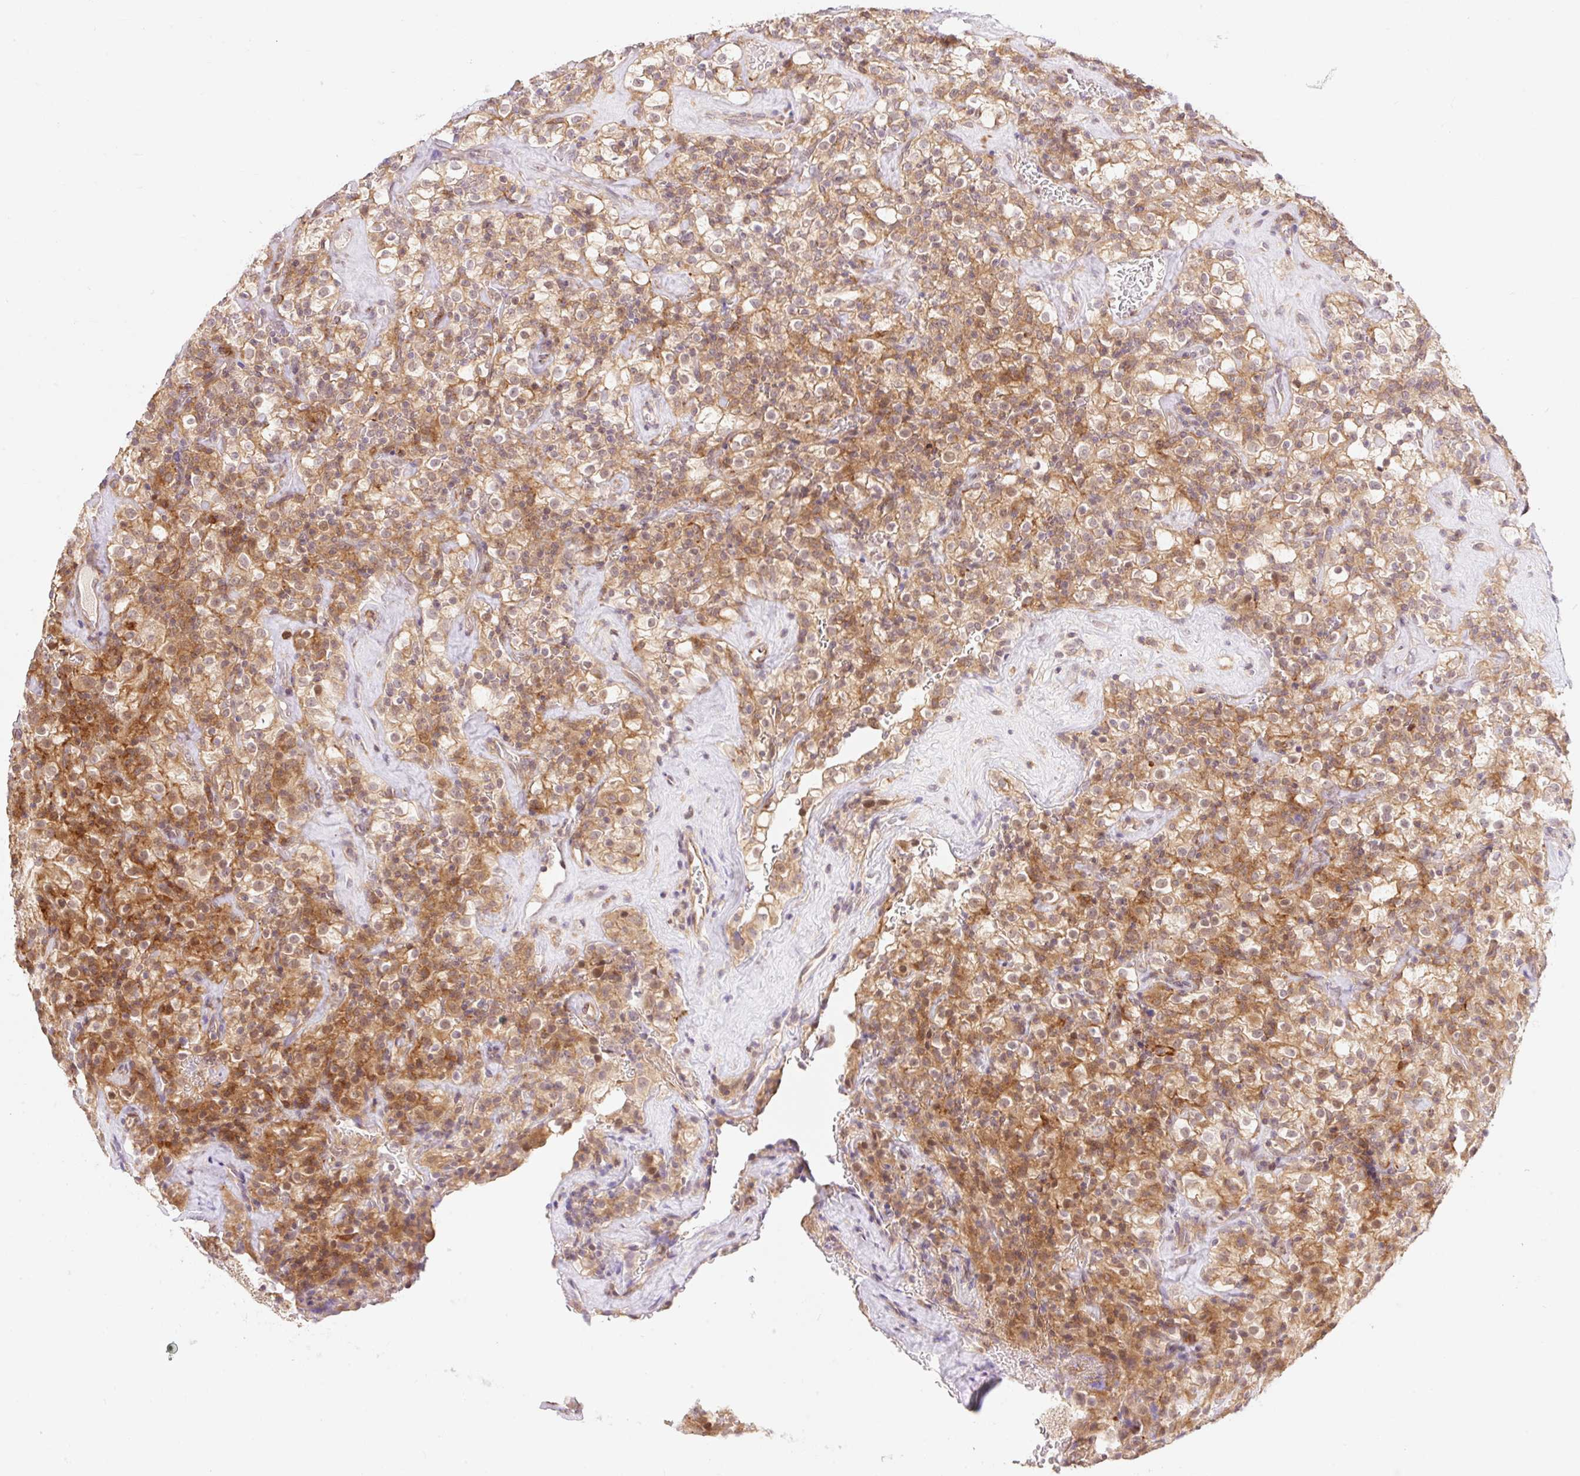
{"staining": {"intensity": "moderate", "quantity": ">75%", "location": "cytoplasmic/membranous,nuclear"}, "tissue": "renal cancer", "cell_type": "Tumor cells", "image_type": "cancer", "snomed": [{"axis": "morphology", "description": "Adenocarcinoma, NOS"}, {"axis": "topography", "description": "Kidney"}], "caption": "This is a histology image of immunohistochemistry staining of renal cancer (adenocarcinoma), which shows moderate expression in the cytoplasmic/membranous and nuclear of tumor cells.", "gene": "EMC10", "patient": {"sex": "female", "age": 74}}